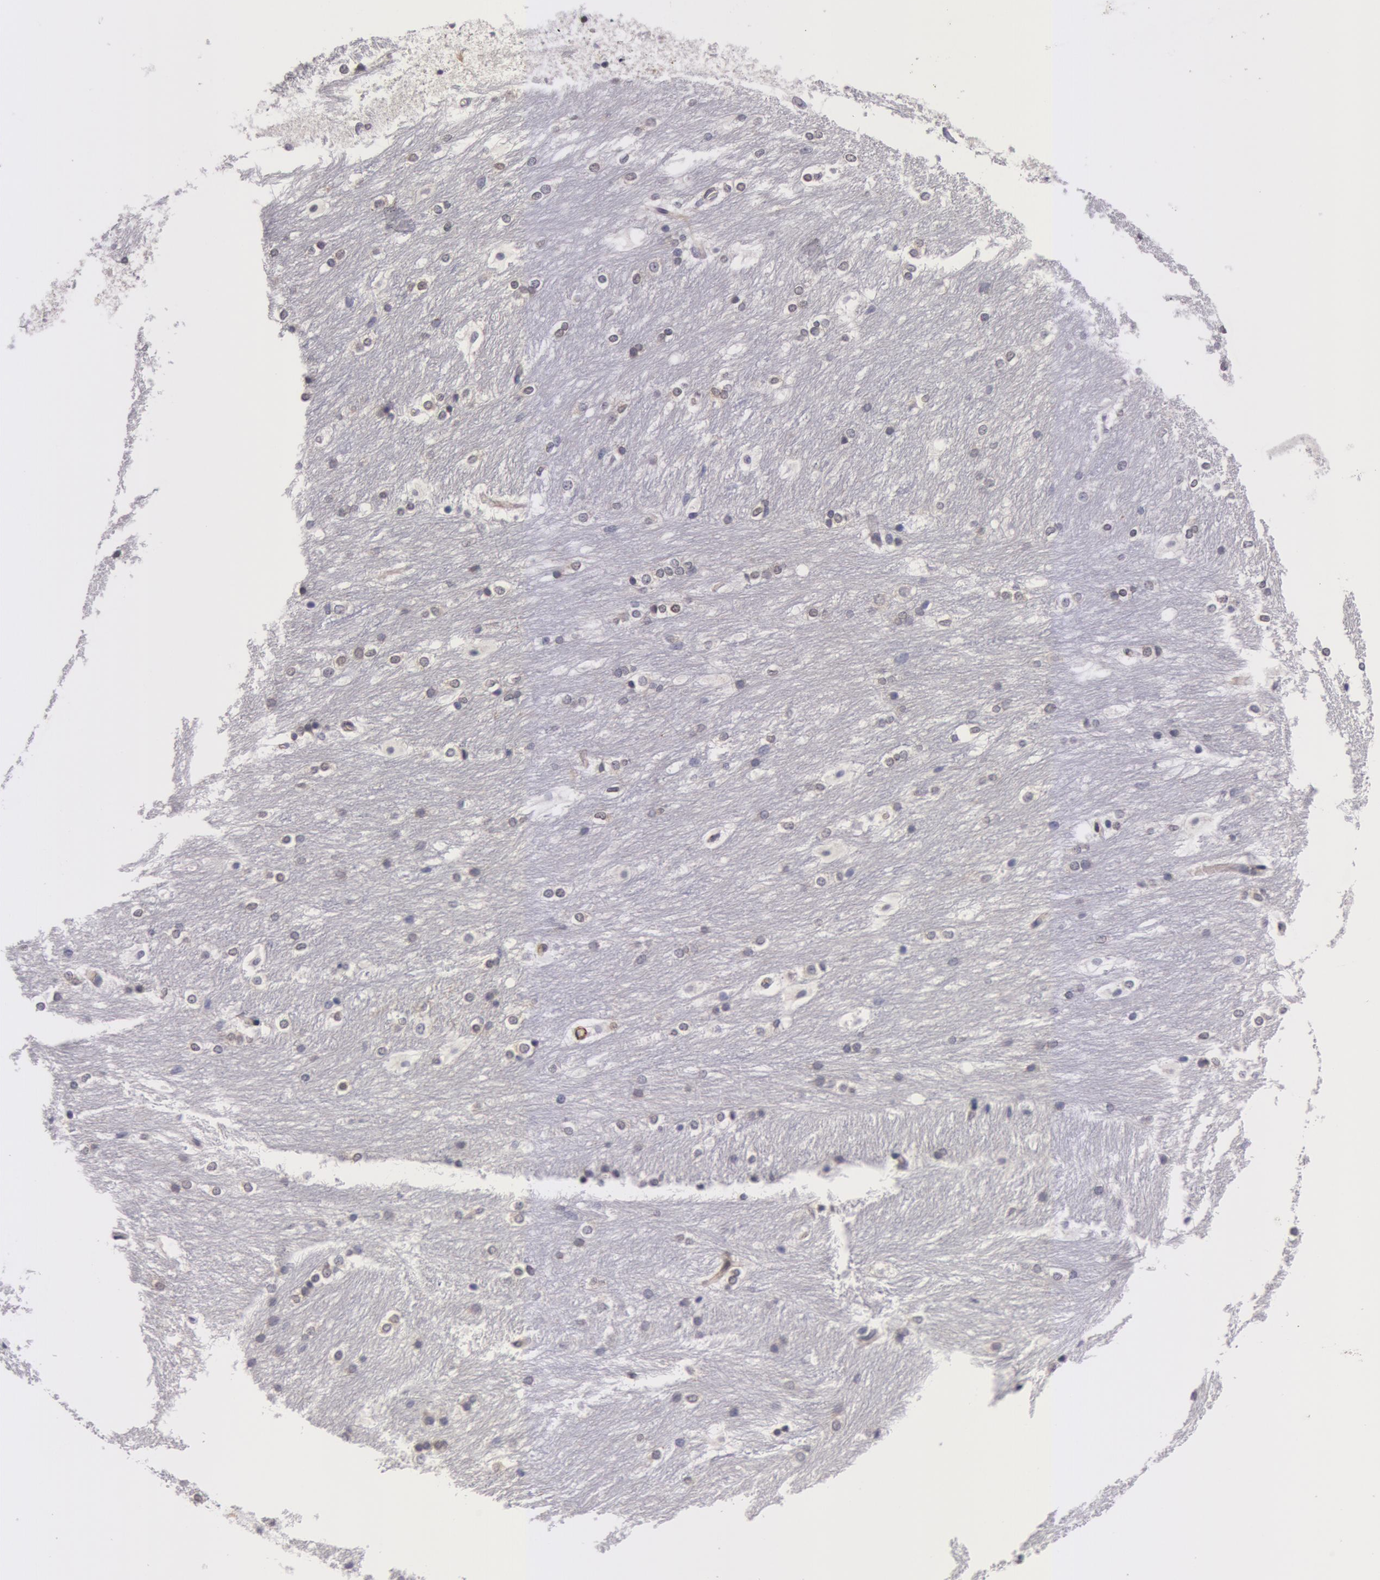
{"staining": {"intensity": "weak", "quantity": "<25%", "location": "cytoplasmic/membranous"}, "tissue": "caudate", "cell_type": "Glial cells", "image_type": "normal", "snomed": [{"axis": "morphology", "description": "Normal tissue, NOS"}, {"axis": "topography", "description": "Lateral ventricle wall"}], "caption": "This is a photomicrograph of immunohistochemistry (IHC) staining of normal caudate, which shows no staining in glial cells. (IHC, brightfield microscopy, high magnification).", "gene": "IL23A", "patient": {"sex": "female", "age": 19}}